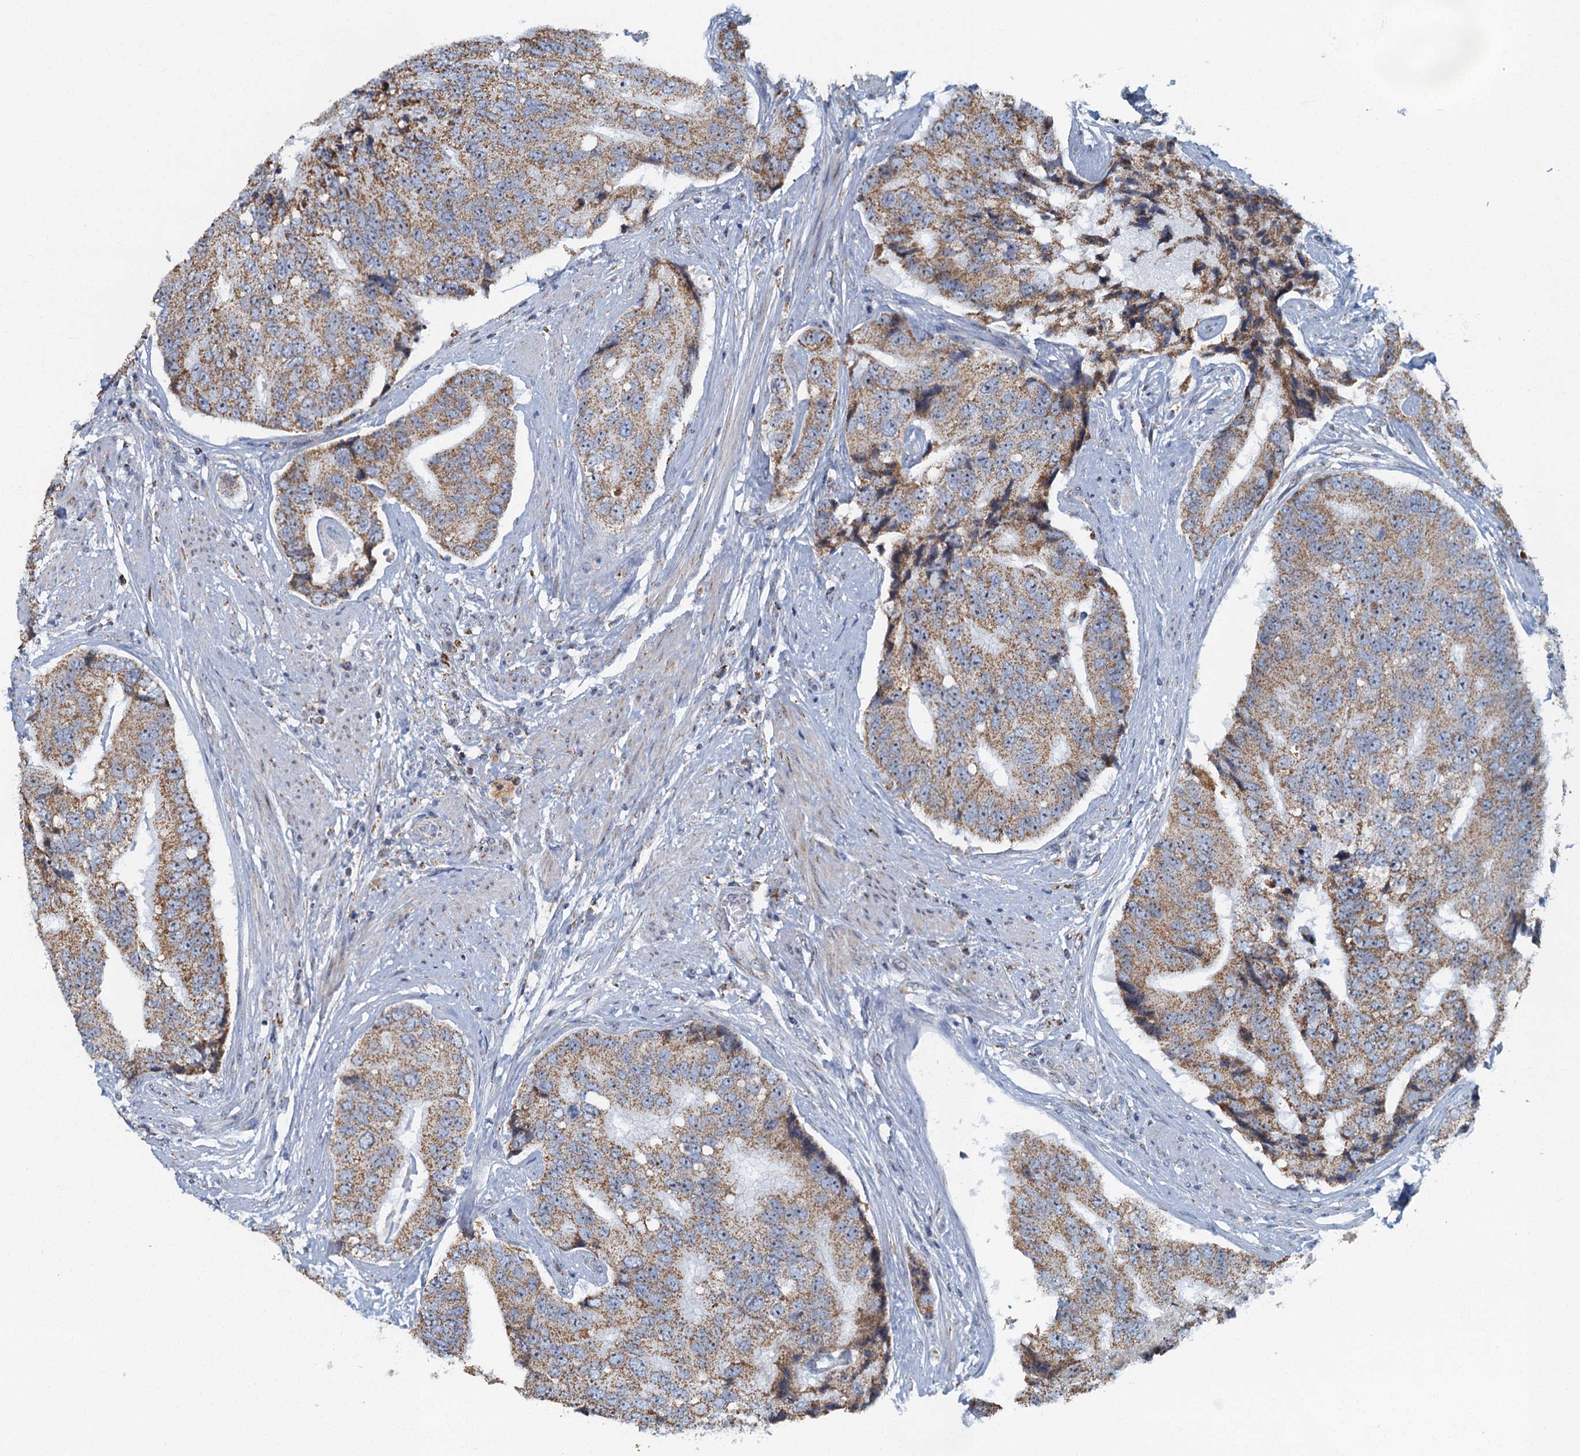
{"staining": {"intensity": "moderate", "quantity": ">75%", "location": "cytoplasmic/membranous"}, "tissue": "prostate cancer", "cell_type": "Tumor cells", "image_type": "cancer", "snomed": [{"axis": "morphology", "description": "Adenocarcinoma, High grade"}, {"axis": "topography", "description": "Prostate"}], "caption": "Adenocarcinoma (high-grade) (prostate) was stained to show a protein in brown. There is medium levels of moderate cytoplasmic/membranous positivity in approximately >75% of tumor cells.", "gene": "RAD9B", "patient": {"sex": "male", "age": 70}}